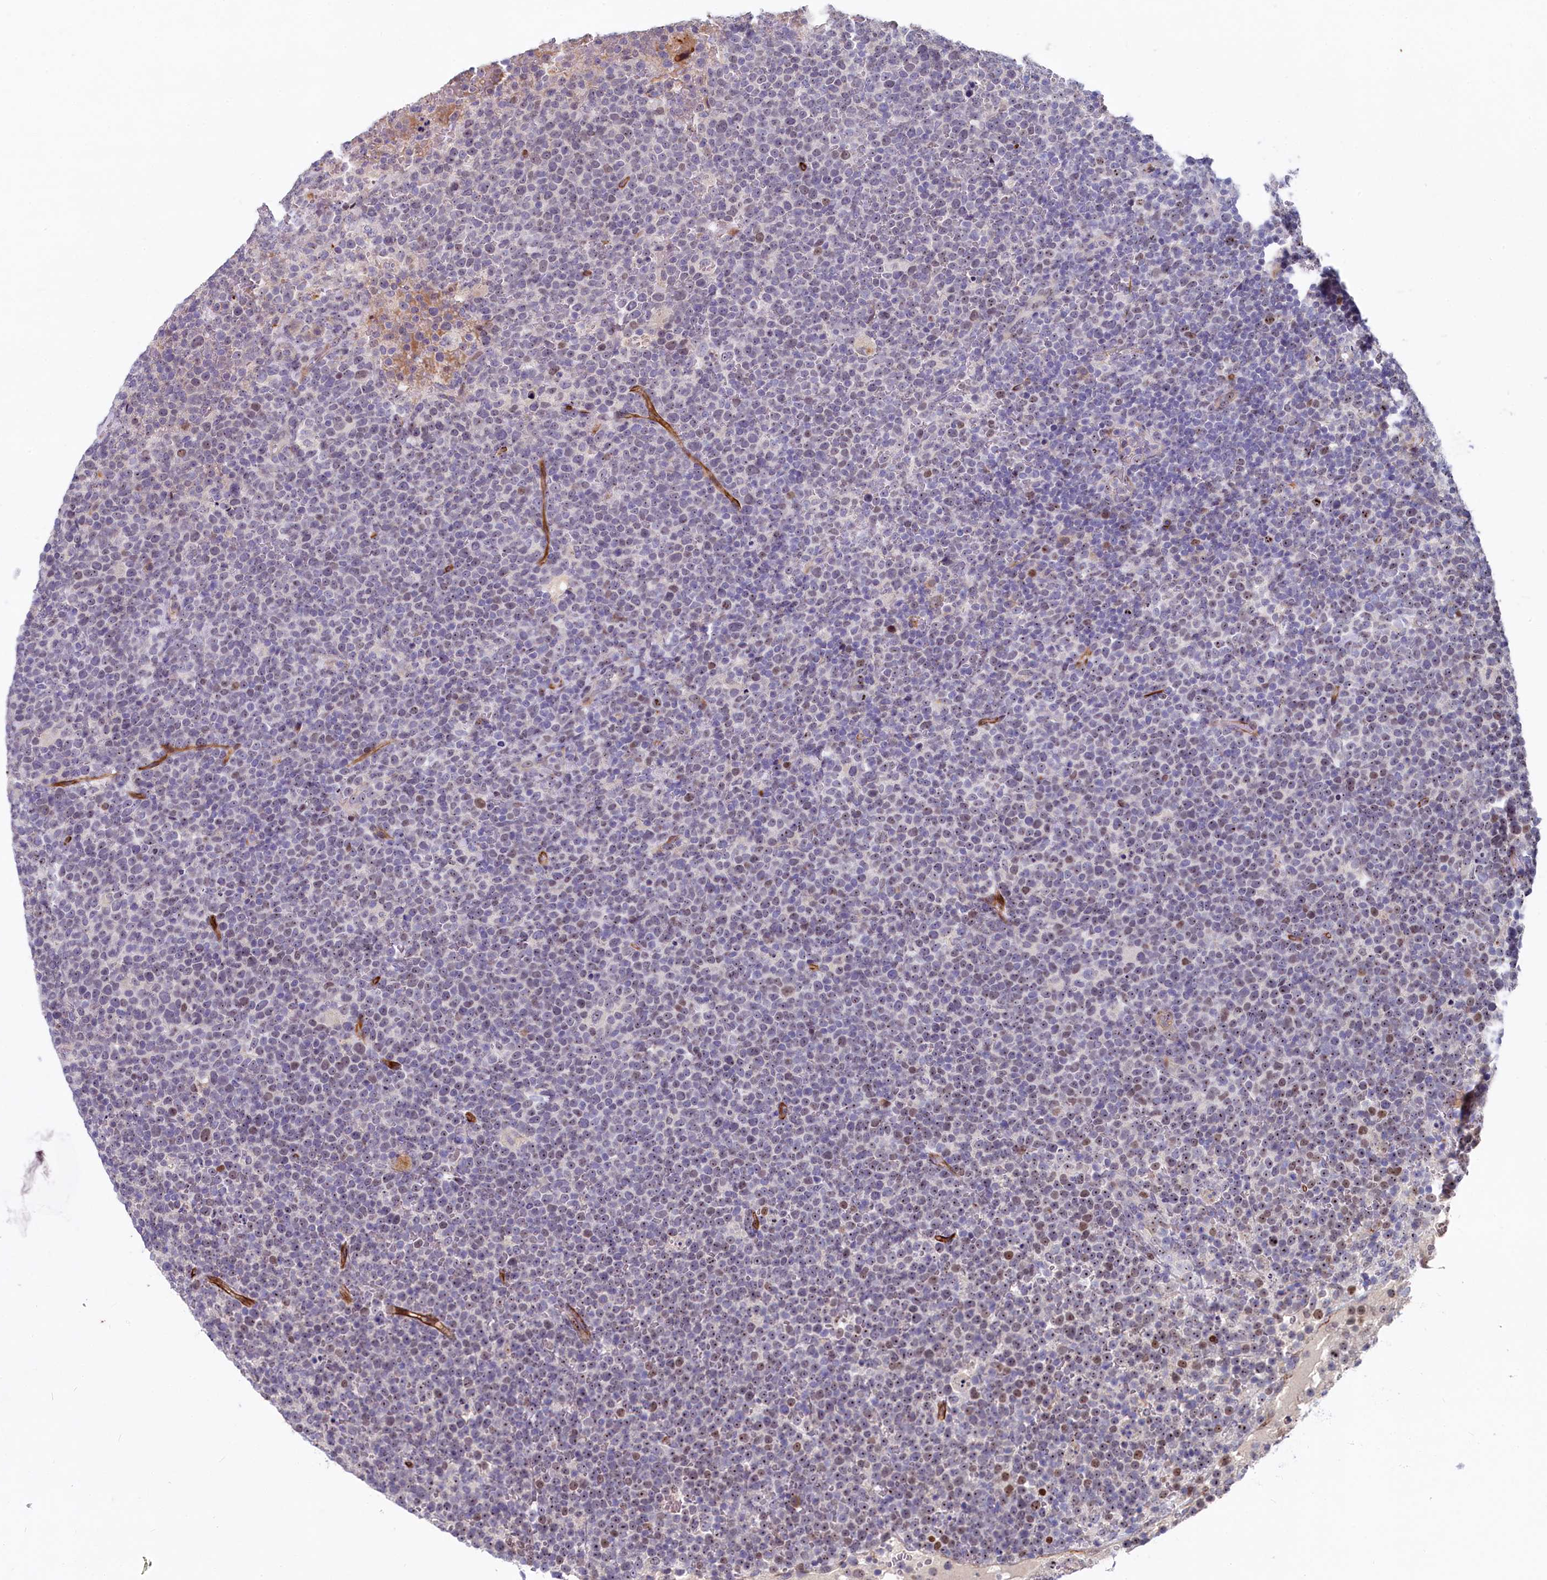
{"staining": {"intensity": "moderate", "quantity": "<25%", "location": "nuclear"}, "tissue": "lymphoma", "cell_type": "Tumor cells", "image_type": "cancer", "snomed": [{"axis": "morphology", "description": "Malignant lymphoma, non-Hodgkin's type, High grade"}, {"axis": "topography", "description": "Lymph node"}], "caption": "This micrograph exhibits immunohistochemistry (IHC) staining of malignant lymphoma, non-Hodgkin's type (high-grade), with low moderate nuclear staining in about <25% of tumor cells.", "gene": "ASXL3", "patient": {"sex": "male", "age": 61}}